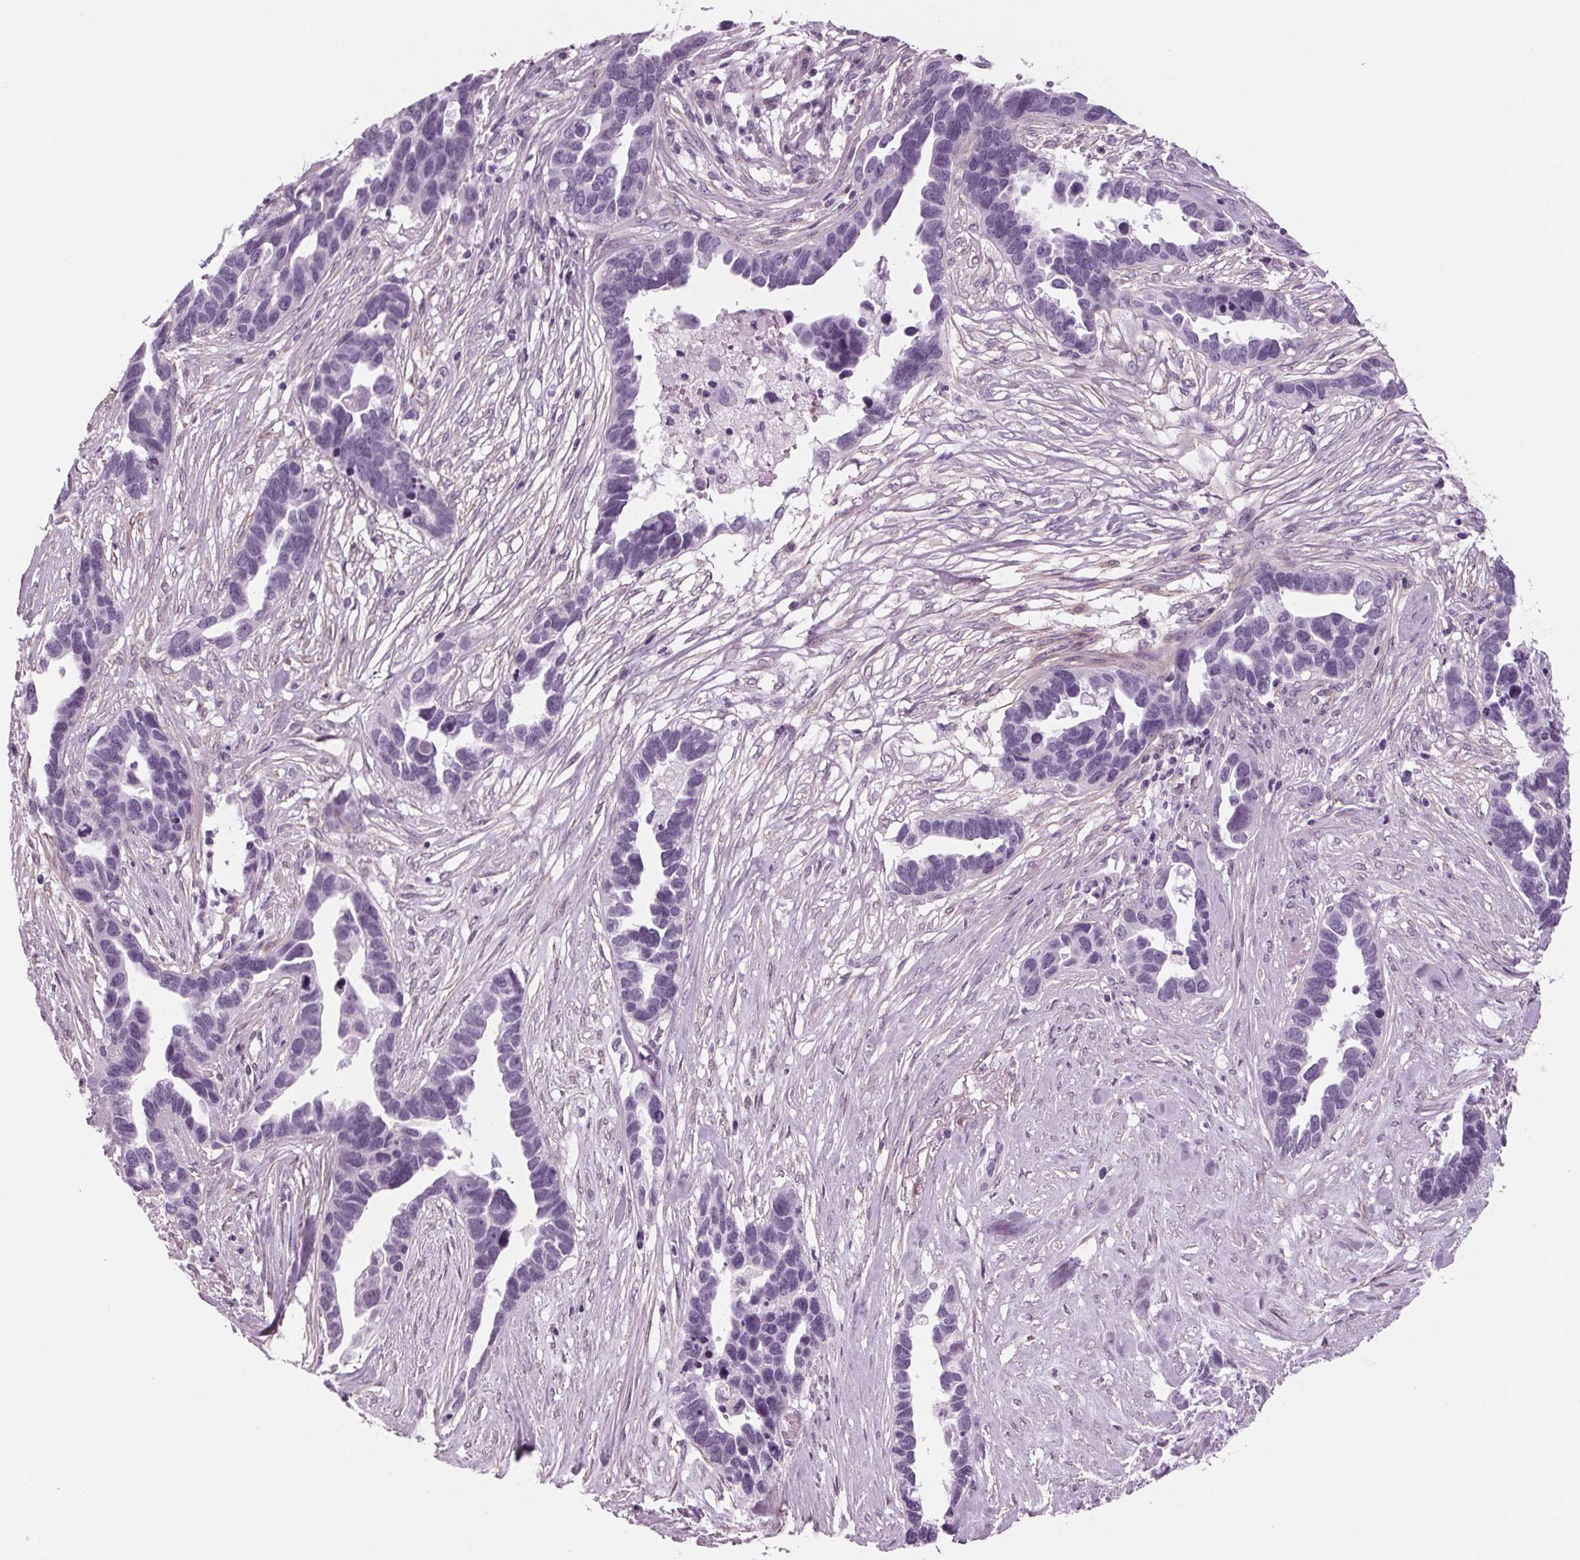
{"staining": {"intensity": "negative", "quantity": "none", "location": "none"}, "tissue": "ovarian cancer", "cell_type": "Tumor cells", "image_type": "cancer", "snomed": [{"axis": "morphology", "description": "Cystadenocarcinoma, serous, NOS"}, {"axis": "topography", "description": "Ovary"}], "caption": "This is an immunohistochemistry (IHC) image of serous cystadenocarcinoma (ovarian). There is no expression in tumor cells.", "gene": "BHLHE22", "patient": {"sex": "female", "age": 54}}